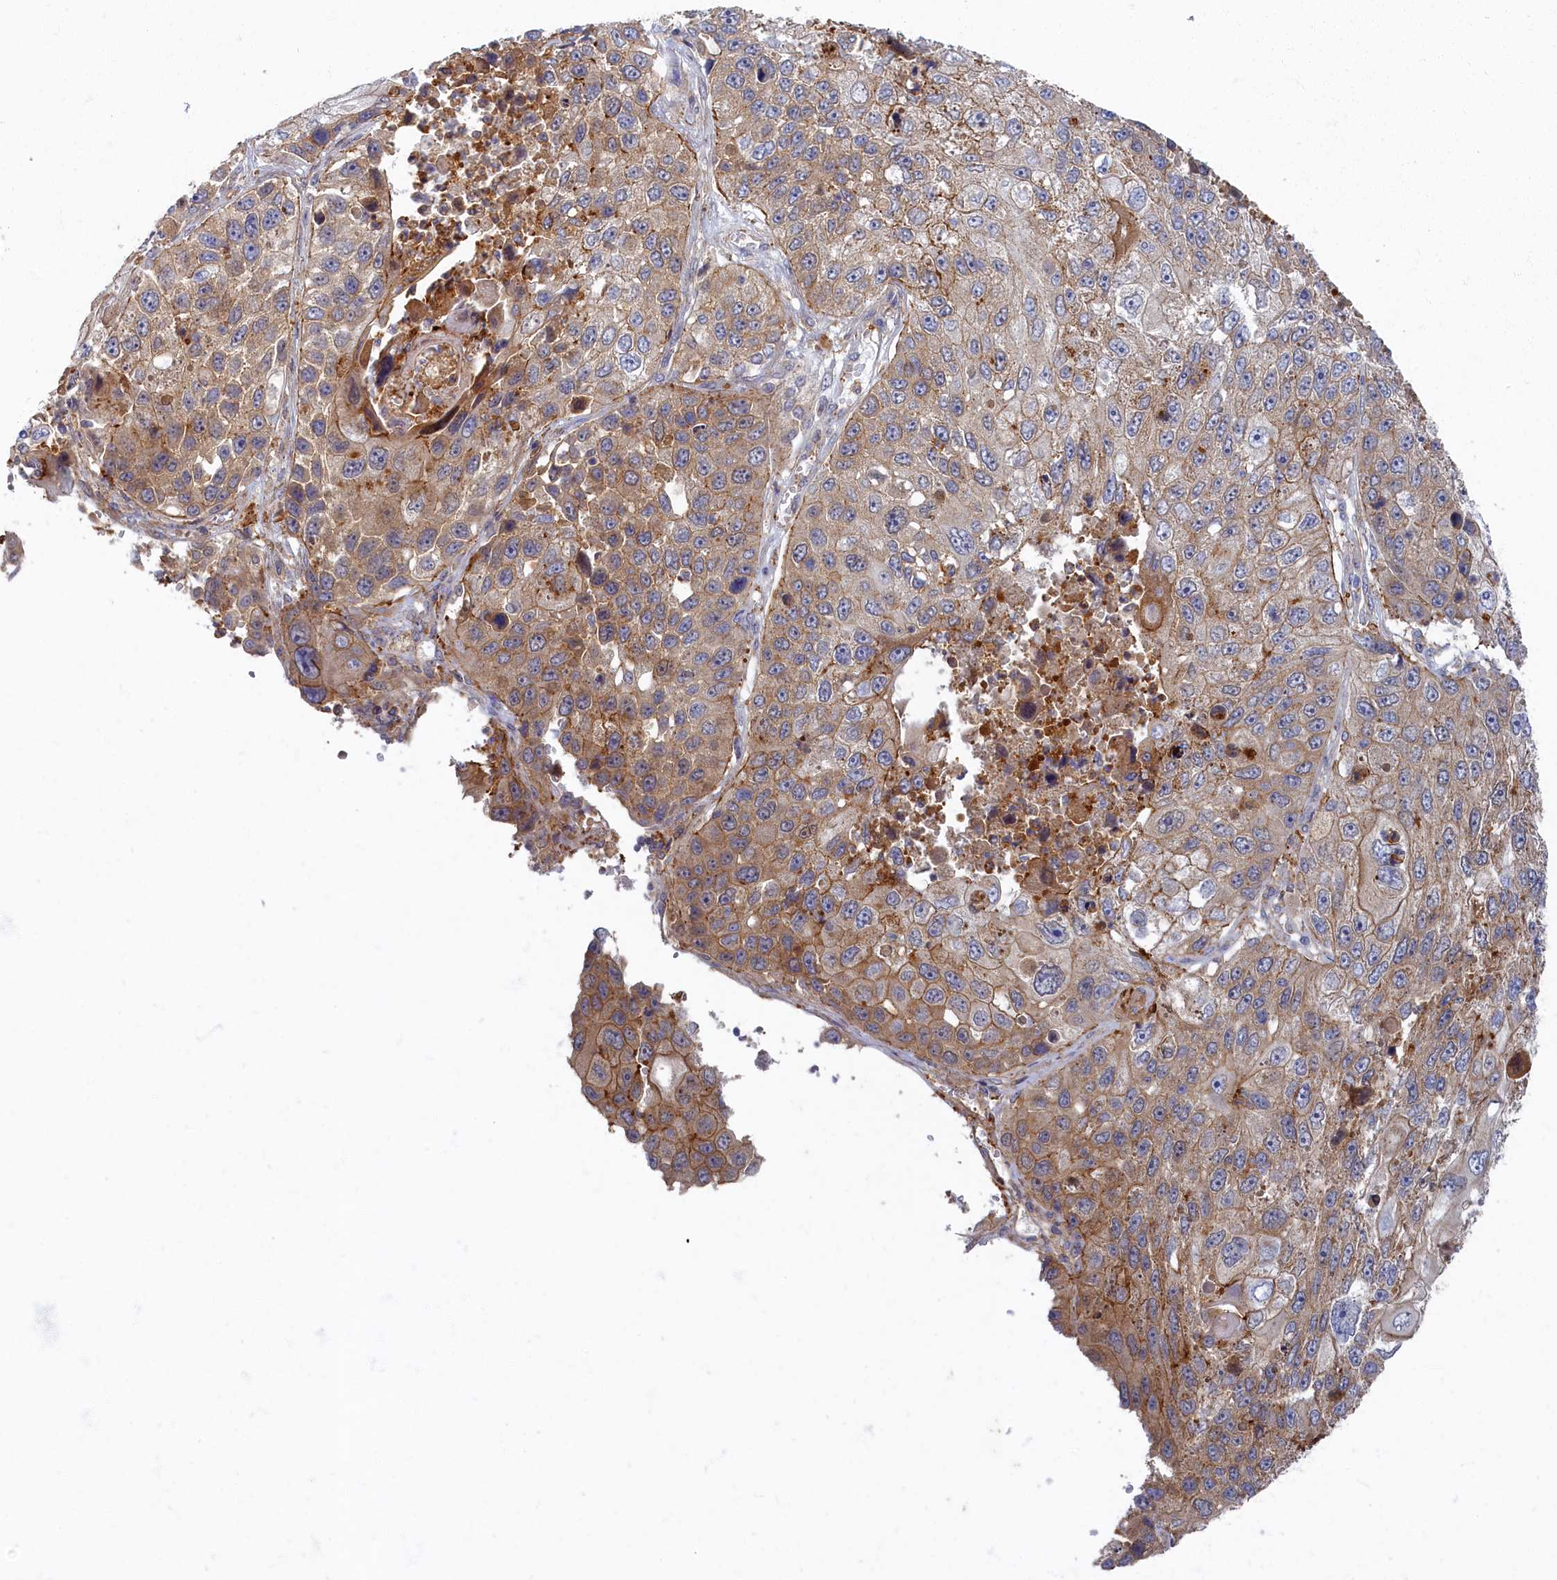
{"staining": {"intensity": "moderate", "quantity": "25%-75%", "location": "cytoplasmic/membranous"}, "tissue": "lung cancer", "cell_type": "Tumor cells", "image_type": "cancer", "snomed": [{"axis": "morphology", "description": "Squamous cell carcinoma, NOS"}, {"axis": "topography", "description": "Lung"}], "caption": "Brown immunohistochemical staining in lung cancer exhibits moderate cytoplasmic/membranous staining in approximately 25%-75% of tumor cells.", "gene": "PSMG2", "patient": {"sex": "male", "age": 61}}